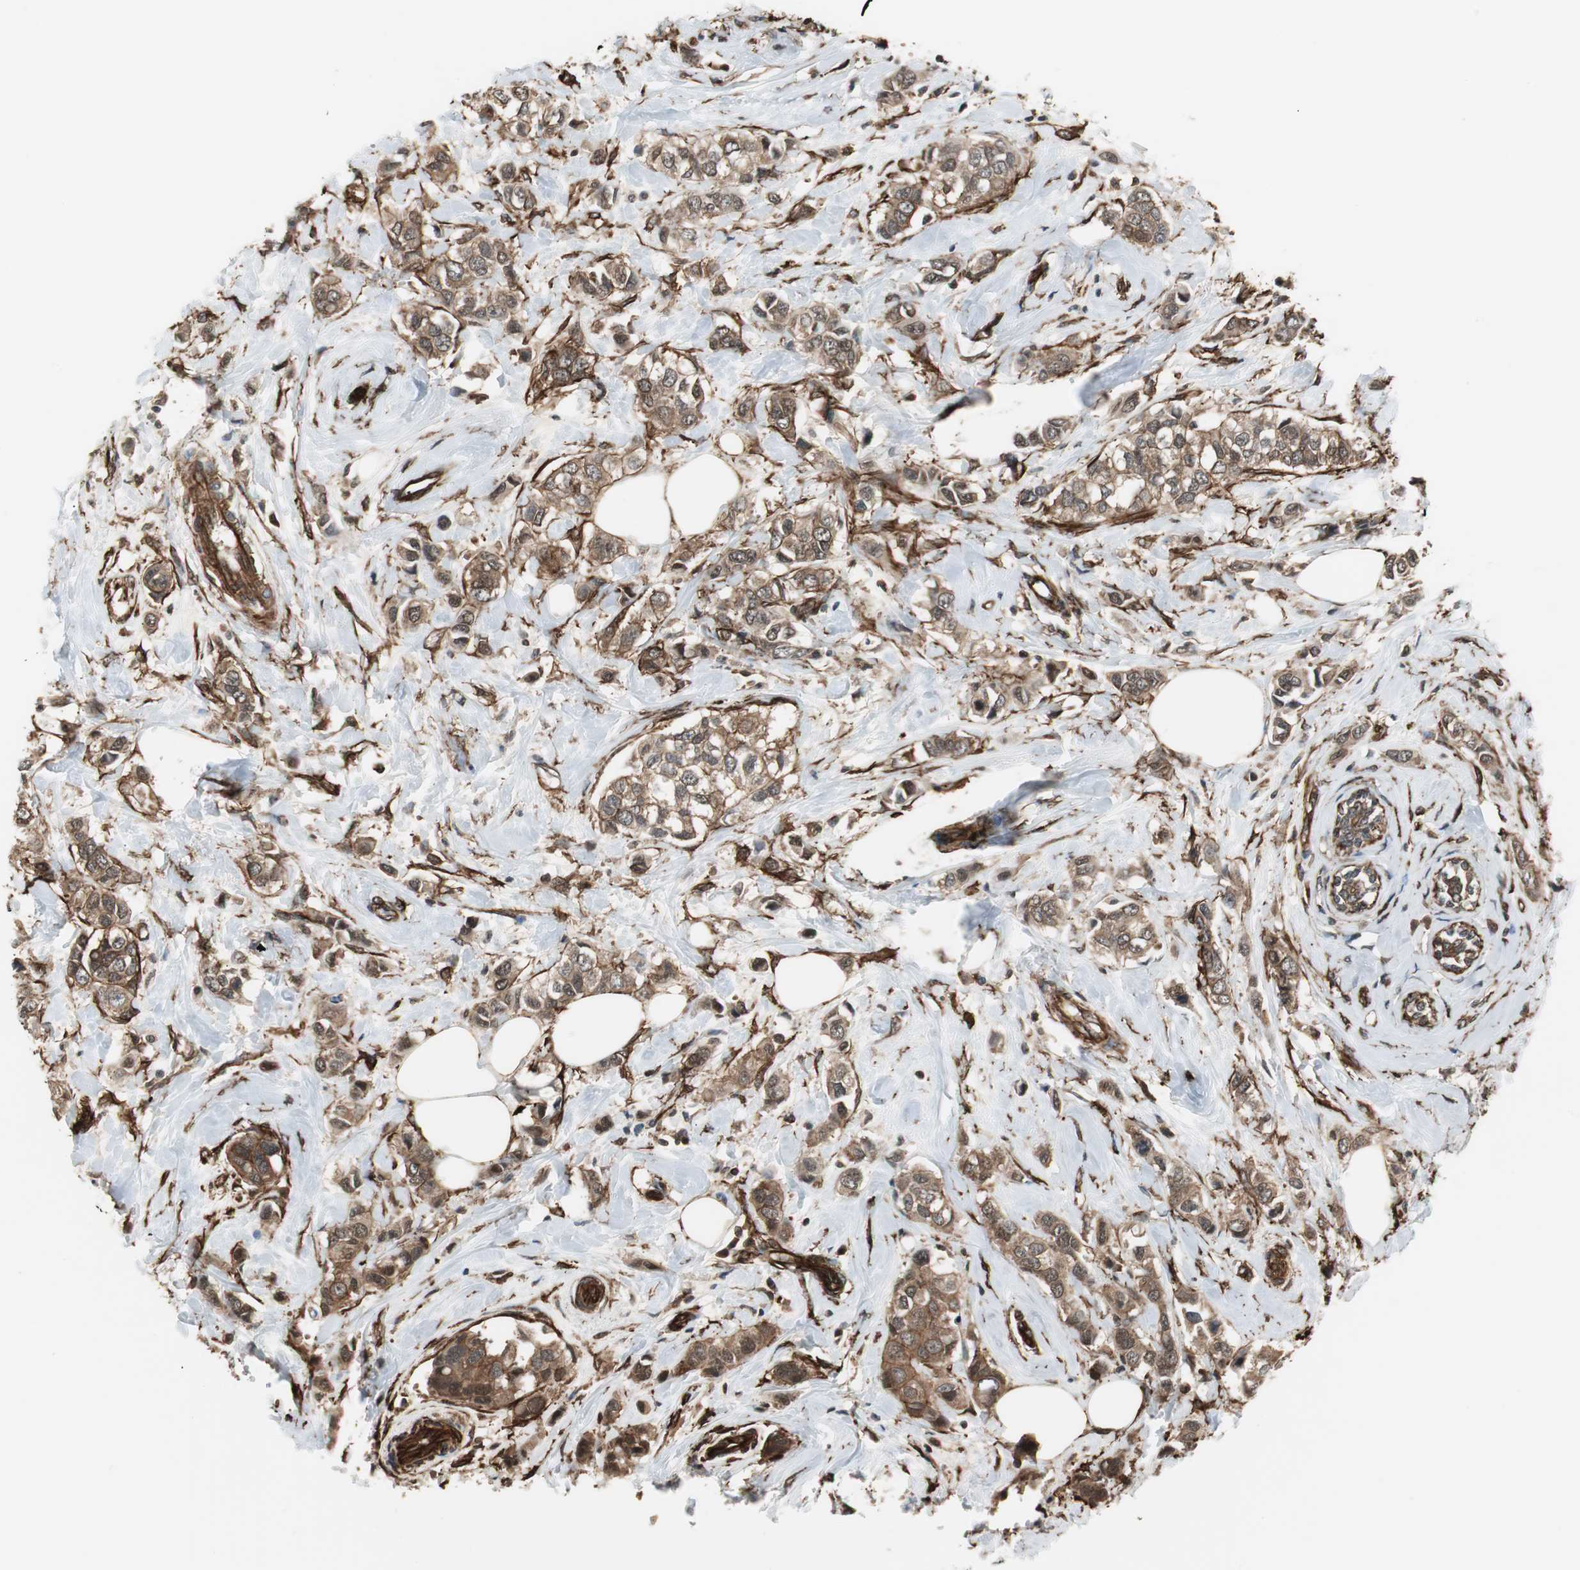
{"staining": {"intensity": "moderate", "quantity": ">75%", "location": "cytoplasmic/membranous"}, "tissue": "breast cancer", "cell_type": "Tumor cells", "image_type": "cancer", "snomed": [{"axis": "morphology", "description": "Duct carcinoma"}, {"axis": "topography", "description": "Breast"}], "caption": "IHC of human infiltrating ductal carcinoma (breast) exhibits medium levels of moderate cytoplasmic/membranous expression in approximately >75% of tumor cells.", "gene": "PTPN11", "patient": {"sex": "female", "age": 50}}